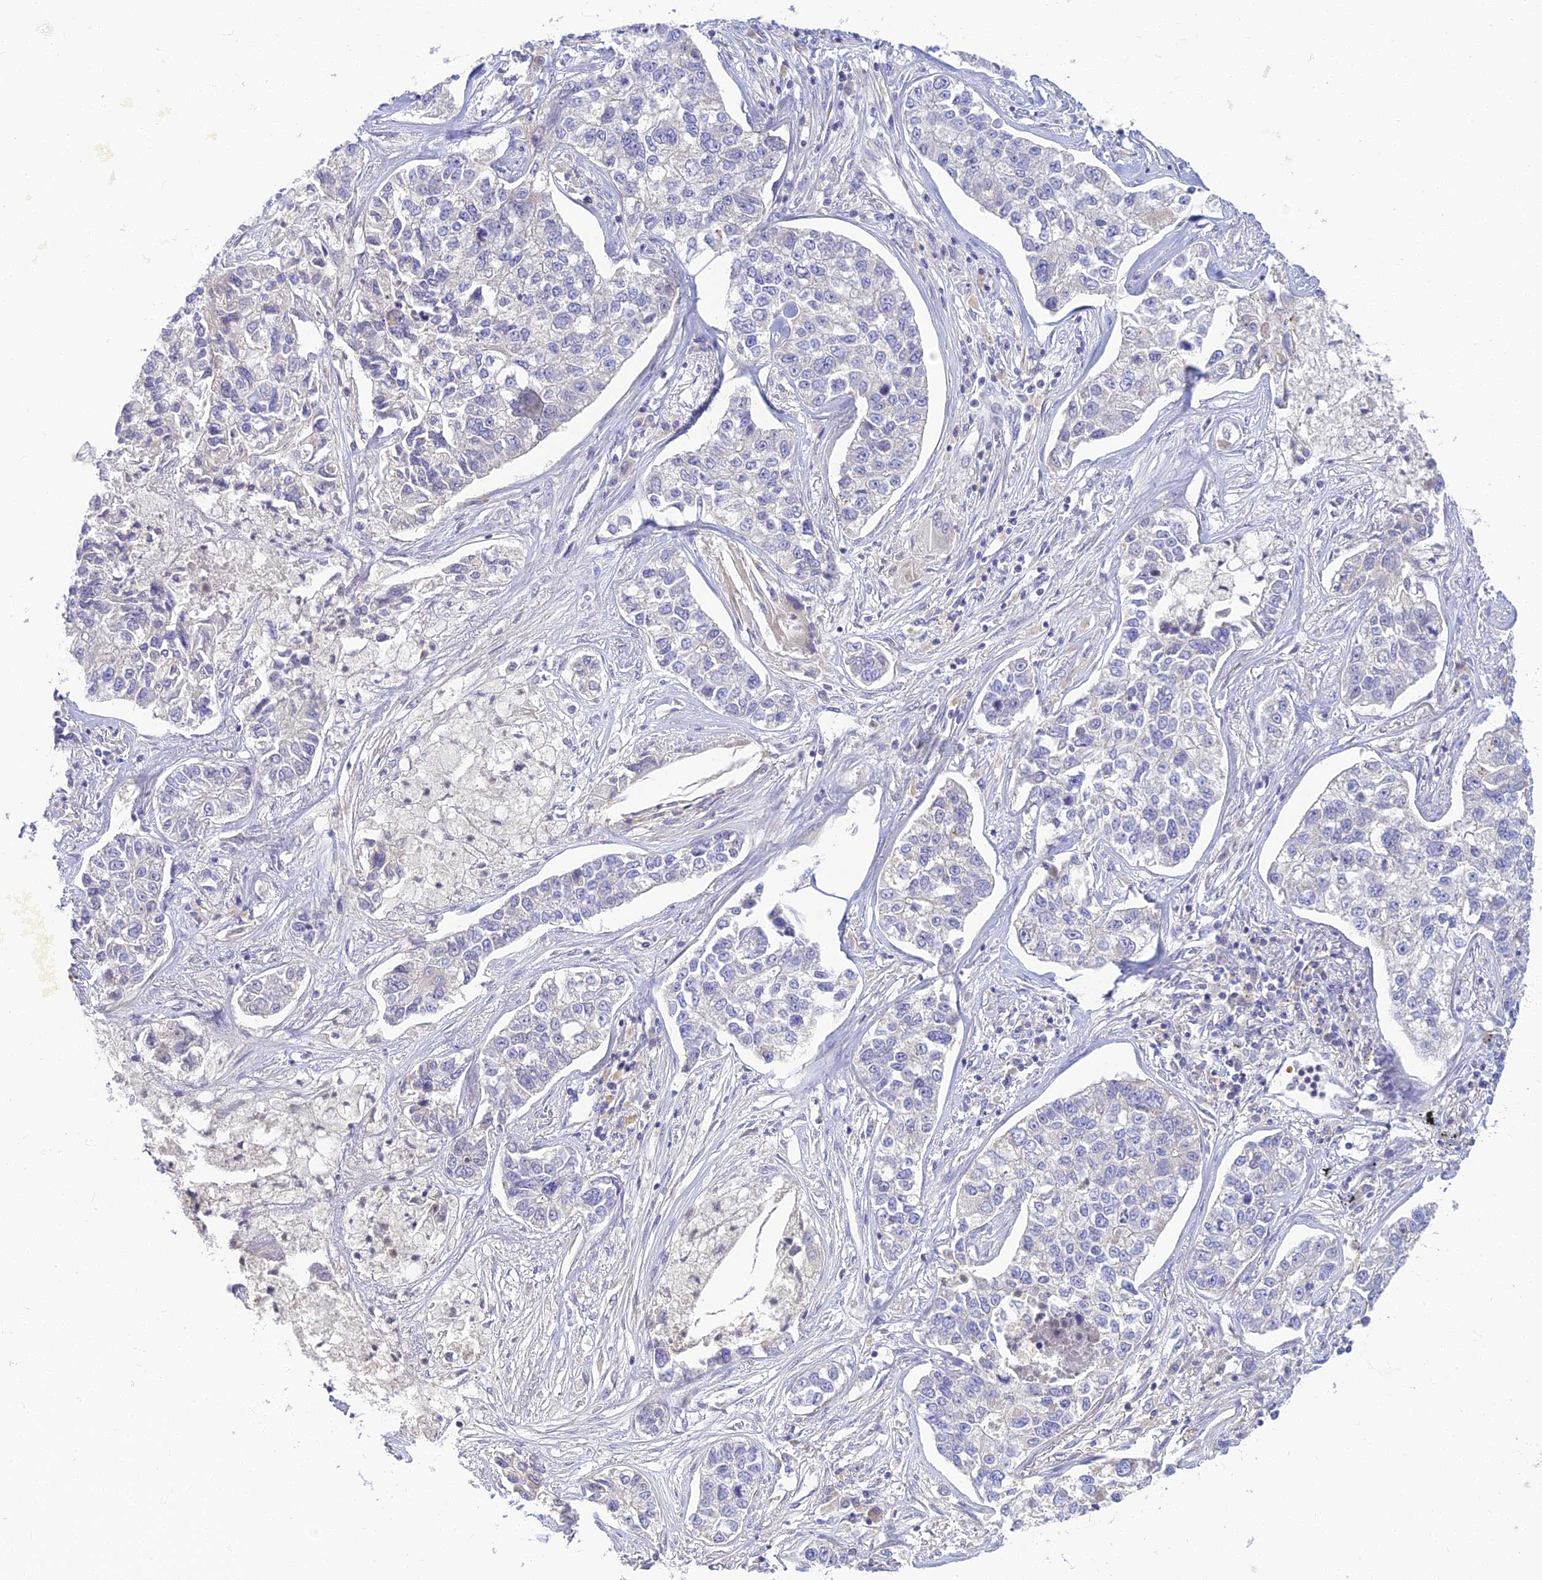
{"staining": {"intensity": "negative", "quantity": "none", "location": "none"}, "tissue": "lung cancer", "cell_type": "Tumor cells", "image_type": "cancer", "snomed": [{"axis": "morphology", "description": "Adenocarcinoma, NOS"}, {"axis": "topography", "description": "Lung"}], "caption": "An IHC histopathology image of adenocarcinoma (lung) is shown. There is no staining in tumor cells of adenocarcinoma (lung).", "gene": "CLIP4", "patient": {"sex": "male", "age": 49}}